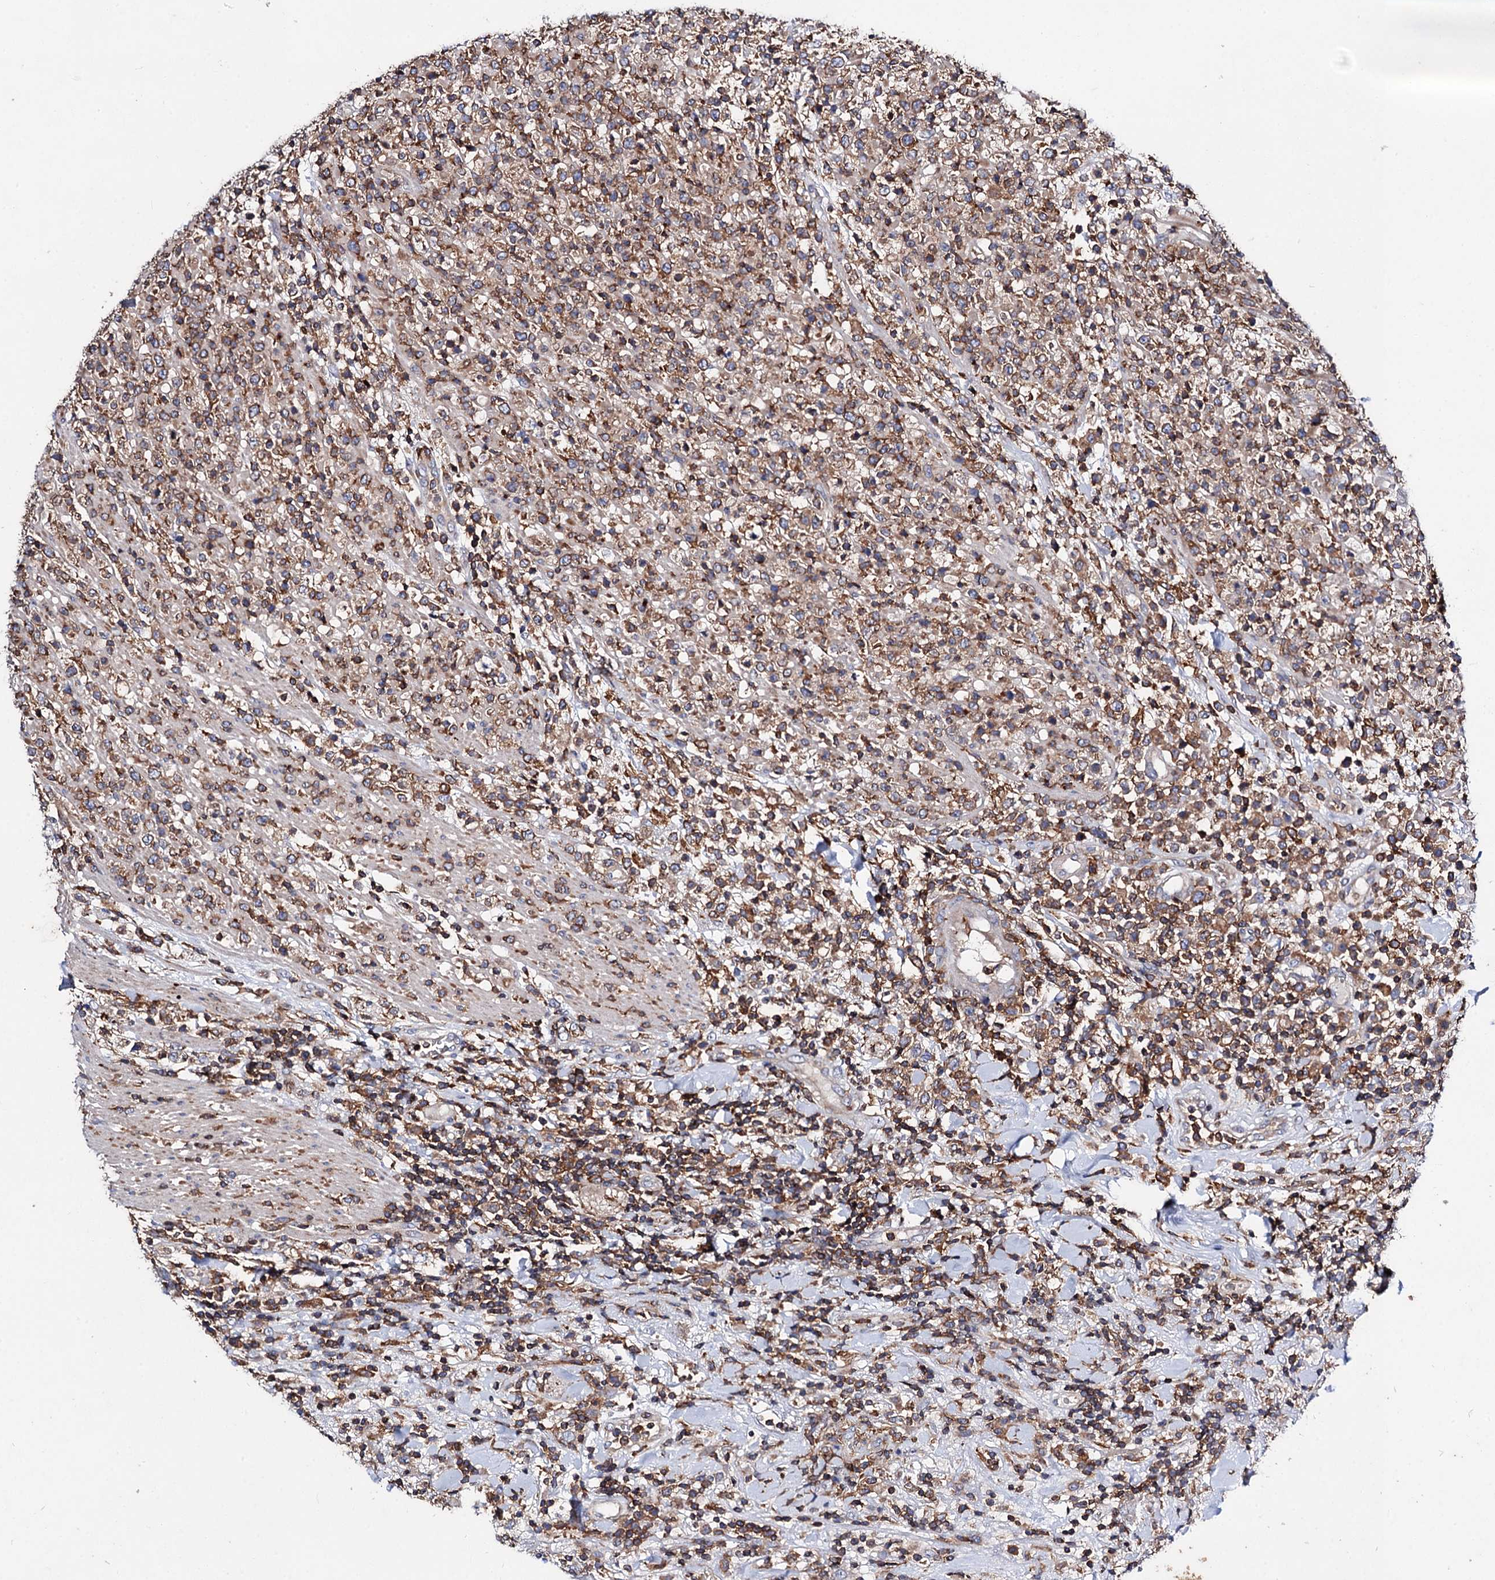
{"staining": {"intensity": "strong", "quantity": ">75%", "location": "cytoplasmic/membranous"}, "tissue": "lymphoma", "cell_type": "Tumor cells", "image_type": "cancer", "snomed": [{"axis": "morphology", "description": "Malignant lymphoma, non-Hodgkin's type, High grade"}, {"axis": "topography", "description": "Colon"}], "caption": "Brown immunohistochemical staining in lymphoma reveals strong cytoplasmic/membranous staining in approximately >75% of tumor cells. (Stains: DAB in brown, nuclei in blue, Microscopy: brightfield microscopy at high magnification).", "gene": "UBASH3B", "patient": {"sex": "female", "age": 53}}